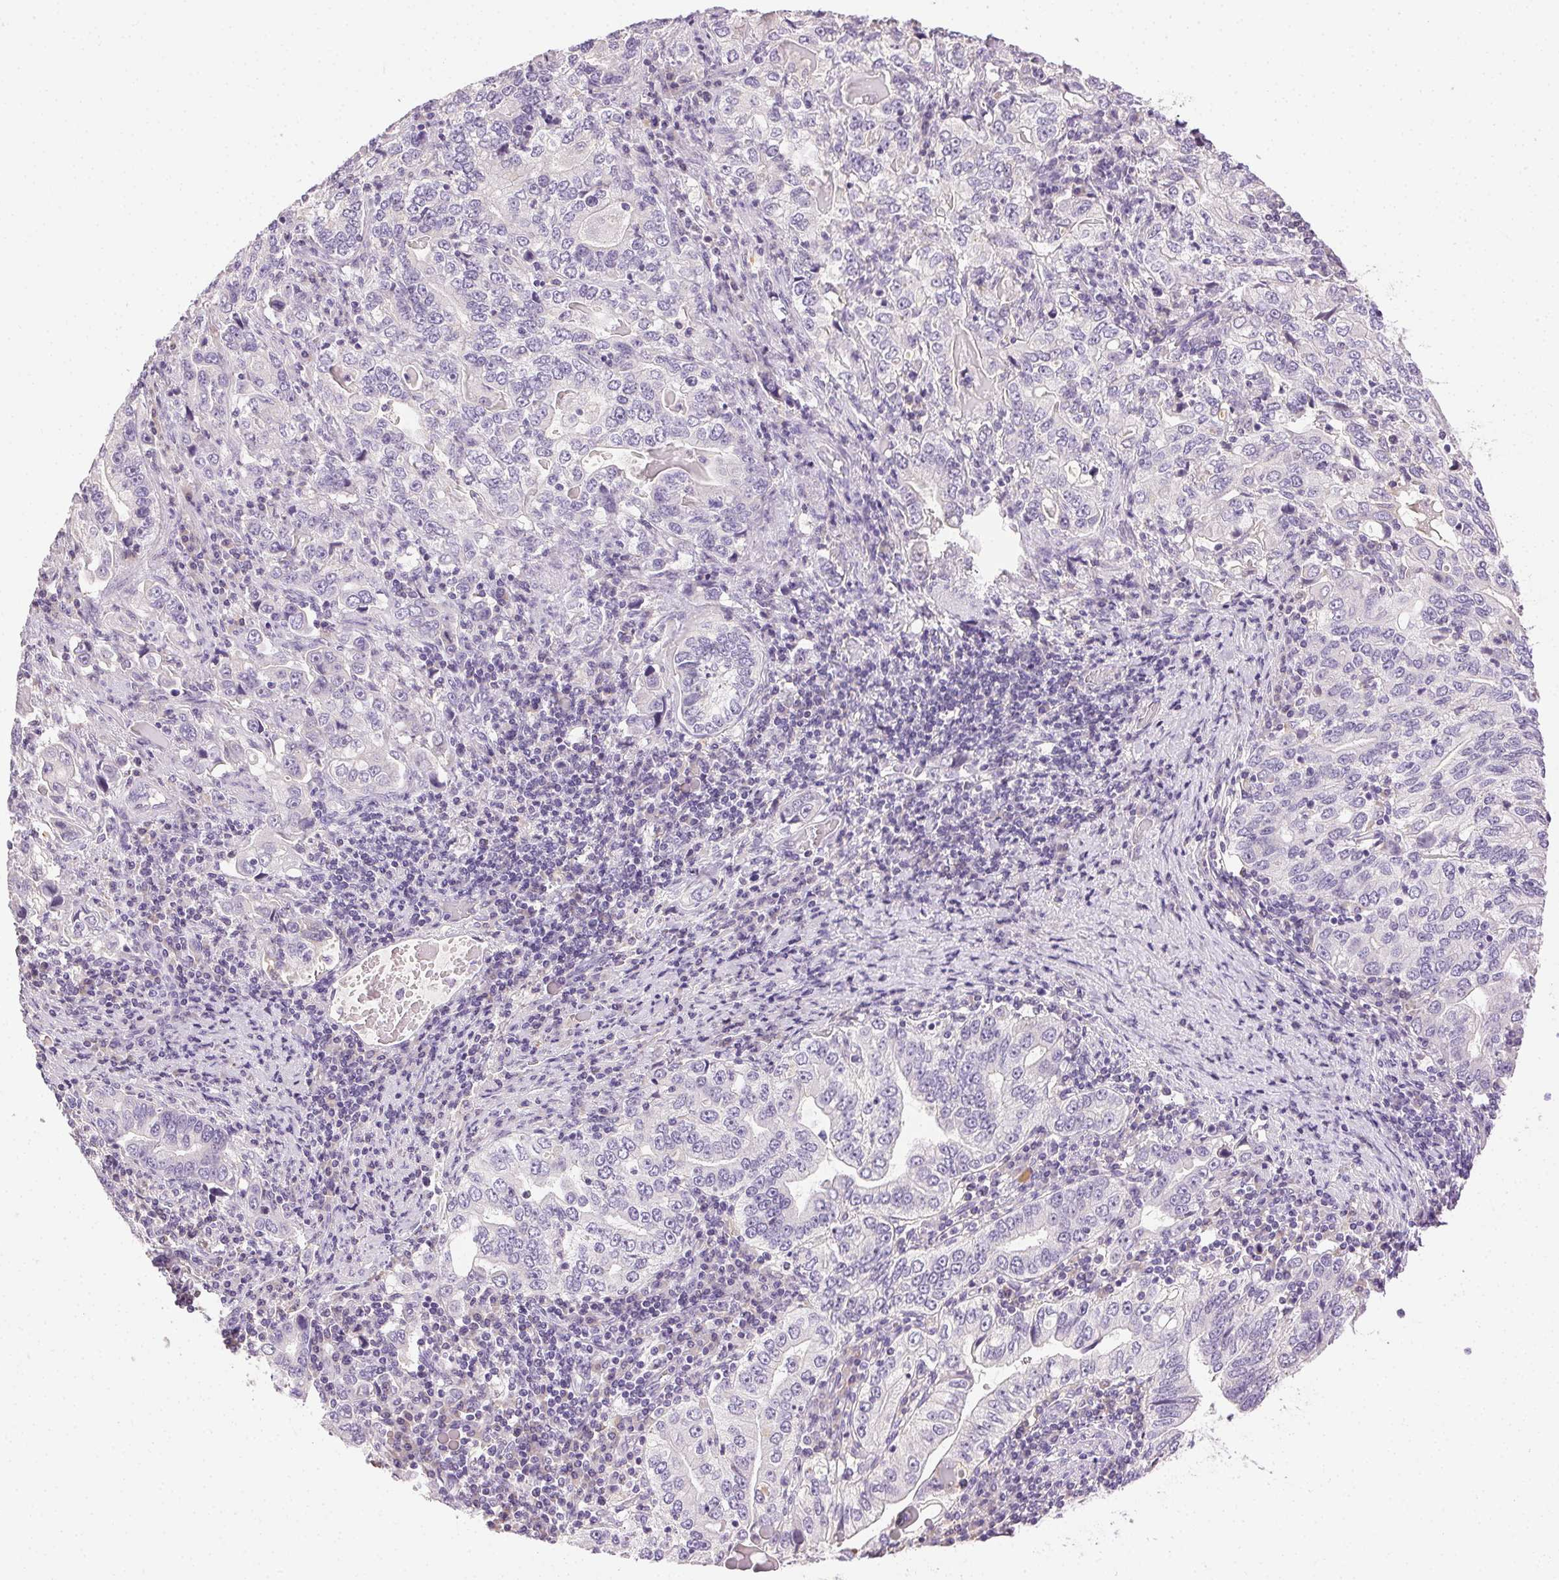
{"staining": {"intensity": "negative", "quantity": "none", "location": "none"}, "tissue": "stomach cancer", "cell_type": "Tumor cells", "image_type": "cancer", "snomed": [{"axis": "morphology", "description": "Adenocarcinoma, NOS"}, {"axis": "topography", "description": "Stomach, lower"}], "caption": "Immunohistochemistry histopathology image of neoplastic tissue: human stomach cancer (adenocarcinoma) stained with DAB reveals no significant protein staining in tumor cells.", "gene": "BPIFB2", "patient": {"sex": "female", "age": 72}}